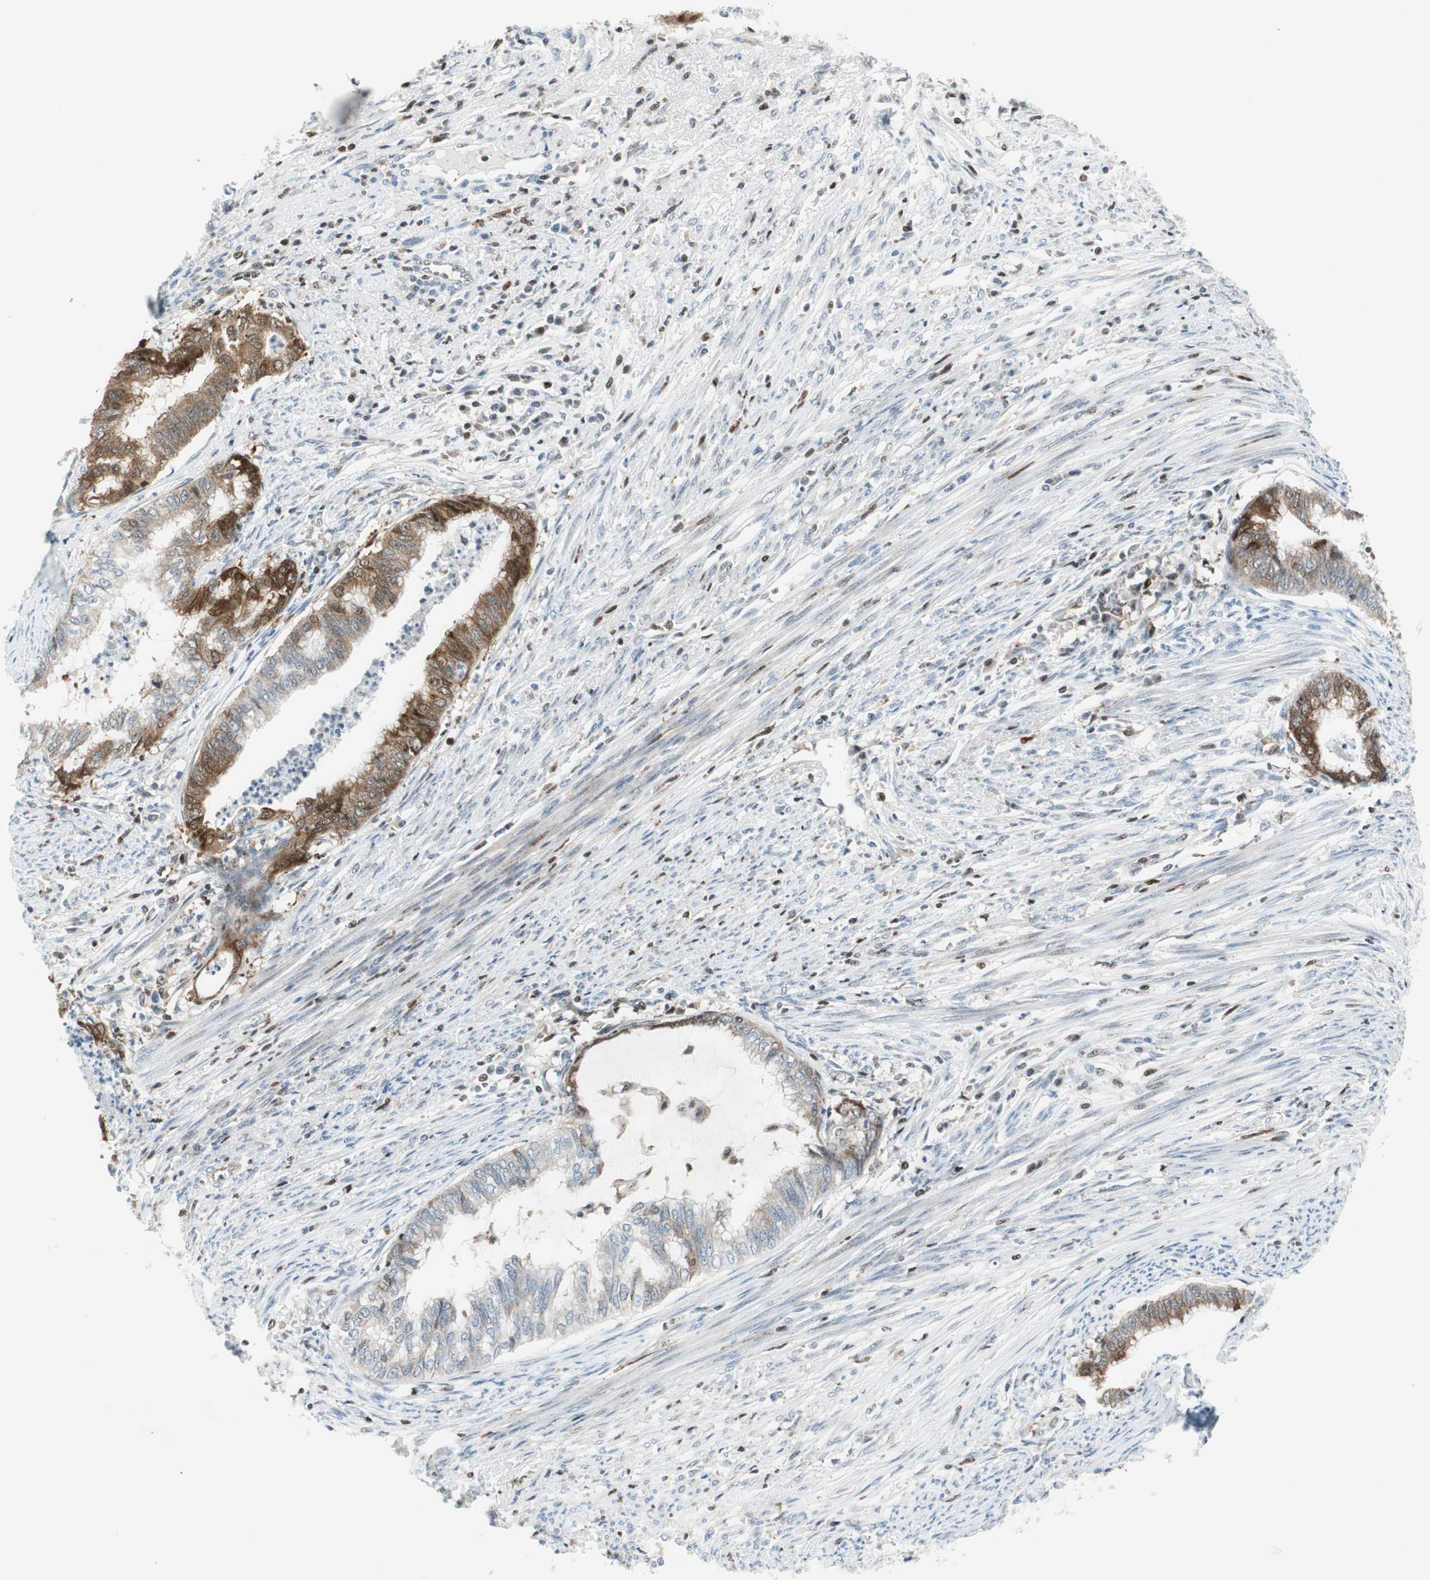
{"staining": {"intensity": "moderate", "quantity": "25%-75%", "location": "cytoplasmic/membranous"}, "tissue": "endometrial cancer", "cell_type": "Tumor cells", "image_type": "cancer", "snomed": [{"axis": "morphology", "description": "Adenocarcinoma, NOS"}, {"axis": "topography", "description": "Endometrium"}], "caption": "Immunohistochemistry photomicrograph of neoplastic tissue: endometrial cancer stained using immunohistochemistry (IHC) shows medium levels of moderate protein expression localized specifically in the cytoplasmic/membranous of tumor cells, appearing as a cytoplasmic/membranous brown color.", "gene": "RGS10", "patient": {"sex": "female", "age": 79}}